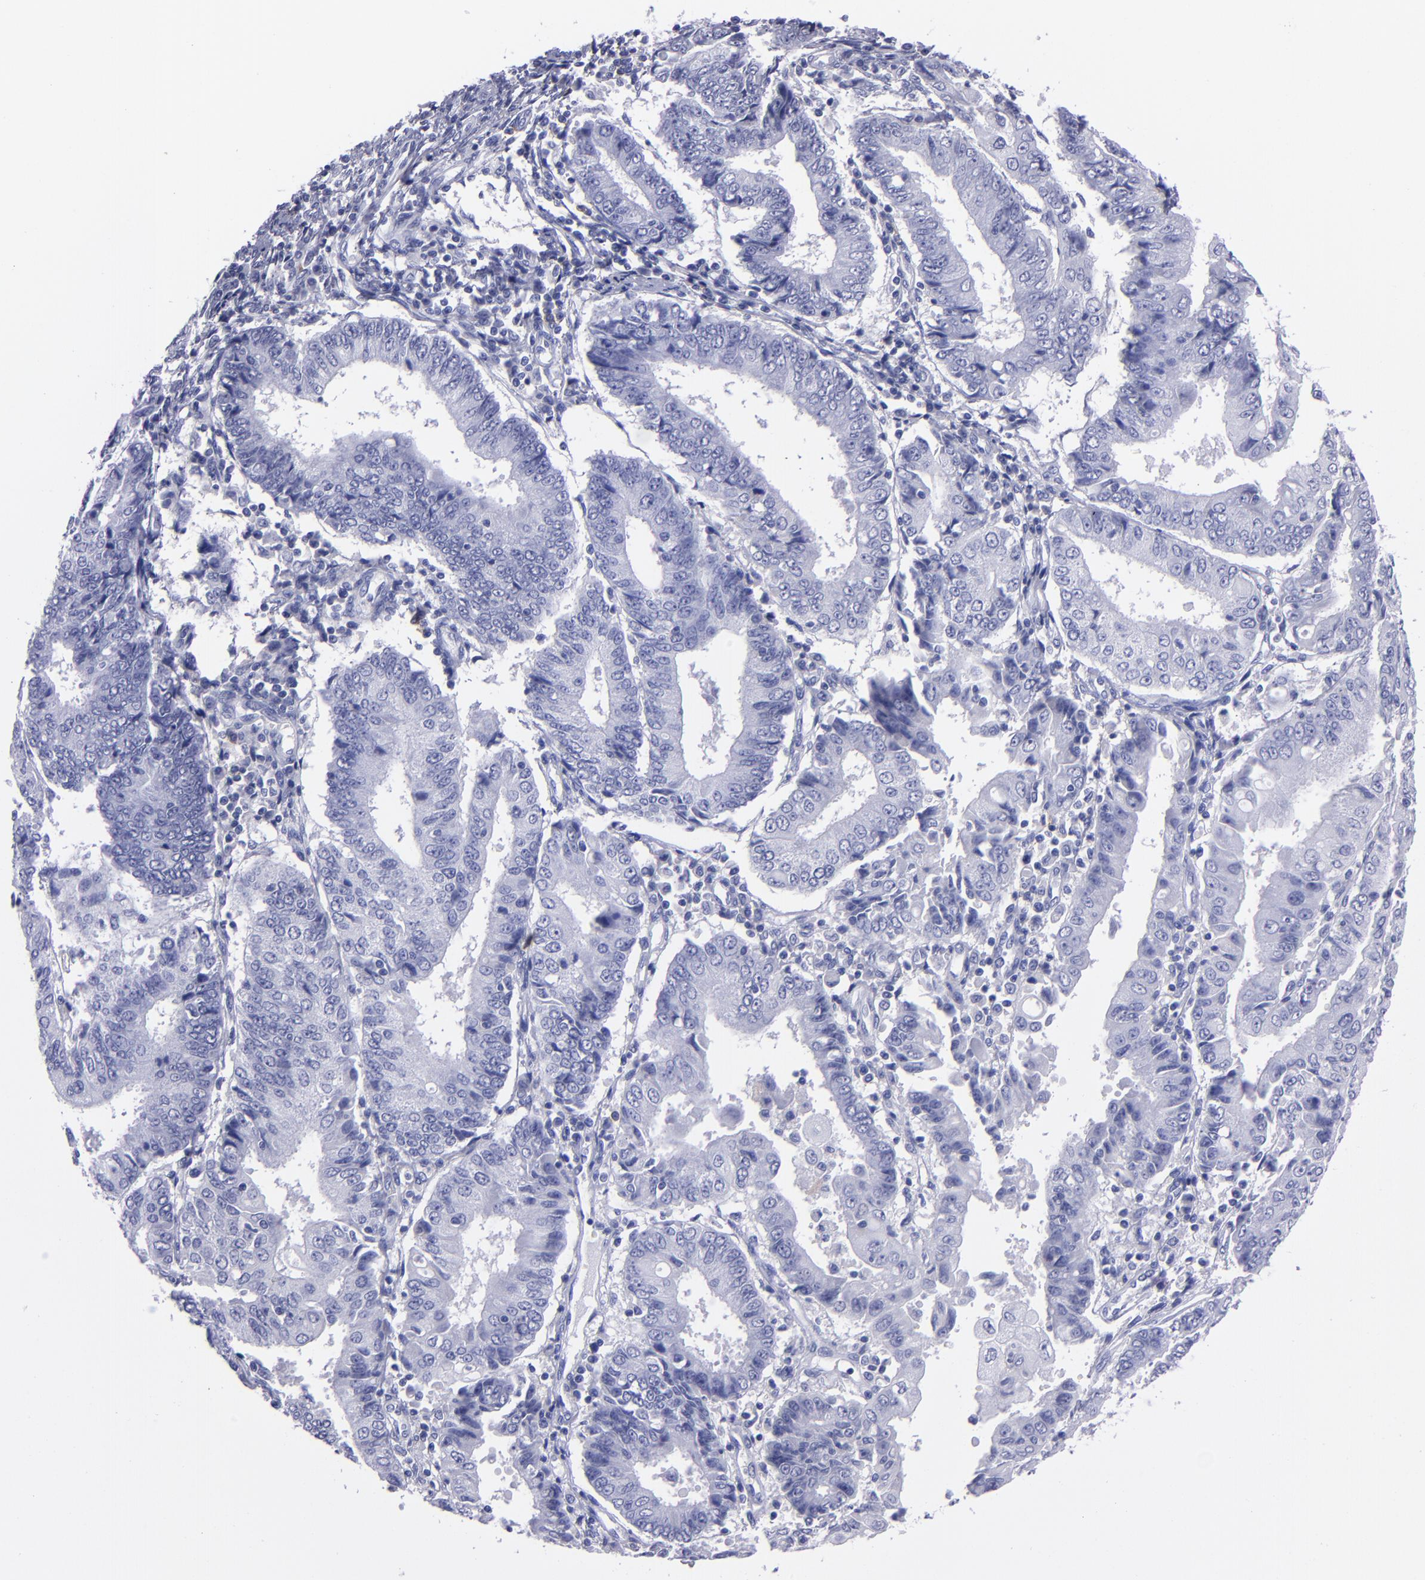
{"staining": {"intensity": "negative", "quantity": "none", "location": "none"}, "tissue": "endometrial cancer", "cell_type": "Tumor cells", "image_type": "cancer", "snomed": [{"axis": "morphology", "description": "Adenocarcinoma, NOS"}, {"axis": "topography", "description": "Endometrium"}], "caption": "High magnification brightfield microscopy of endometrial cancer (adenocarcinoma) stained with DAB (brown) and counterstained with hematoxylin (blue): tumor cells show no significant expression.", "gene": "CD37", "patient": {"sex": "female", "age": 75}}